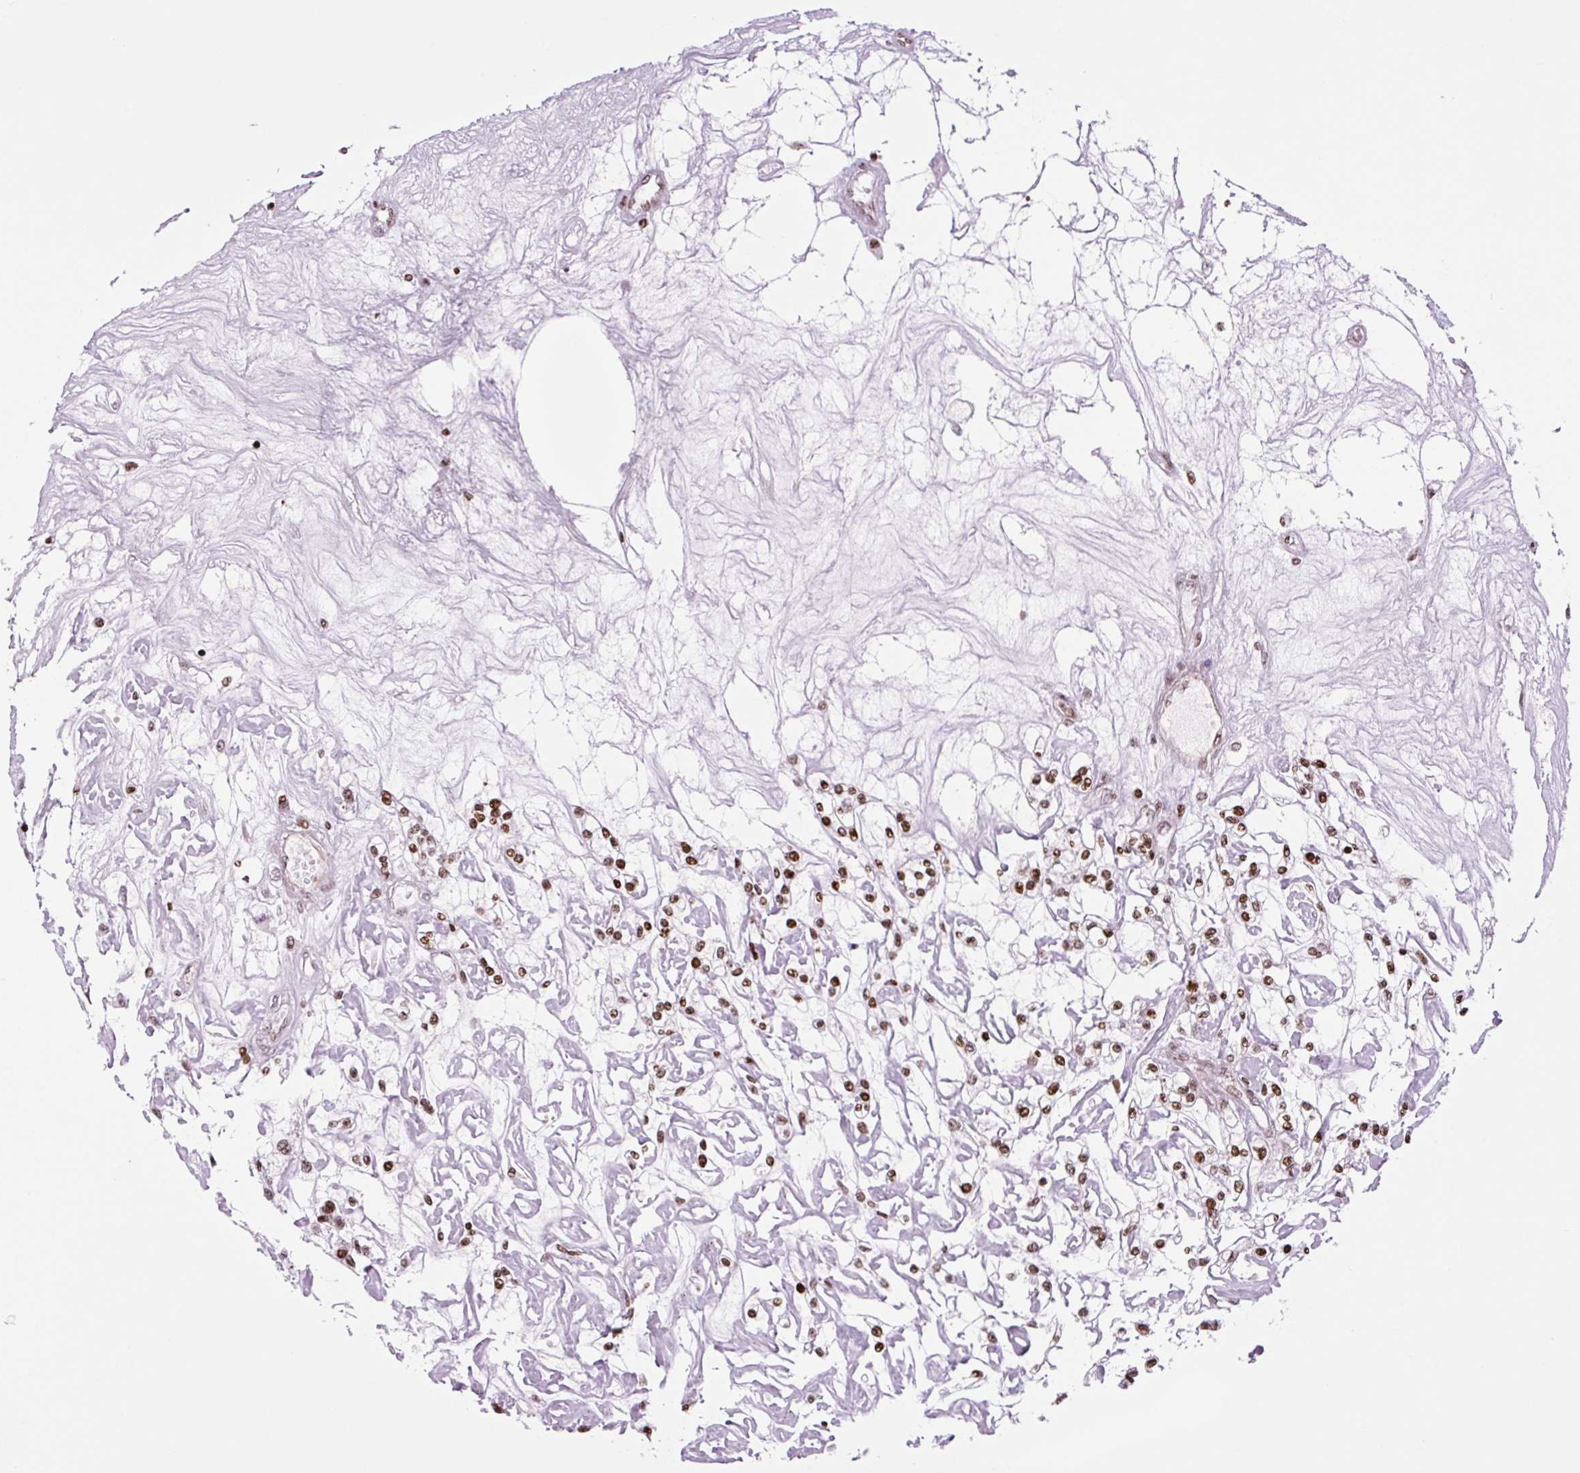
{"staining": {"intensity": "strong", "quantity": "25%-75%", "location": "nuclear"}, "tissue": "renal cancer", "cell_type": "Tumor cells", "image_type": "cancer", "snomed": [{"axis": "morphology", "description": "Adenocarcinoma, NOS"}, {"axis": "topography", "description": "Kidney"}], "caption": "This is an image of immunohistochemistry staining of renal cancer, which shows strong staining in the nuclear of tumor cells.", "gene": "H1-3", "patient": {"sex": "female", "age": 59}}